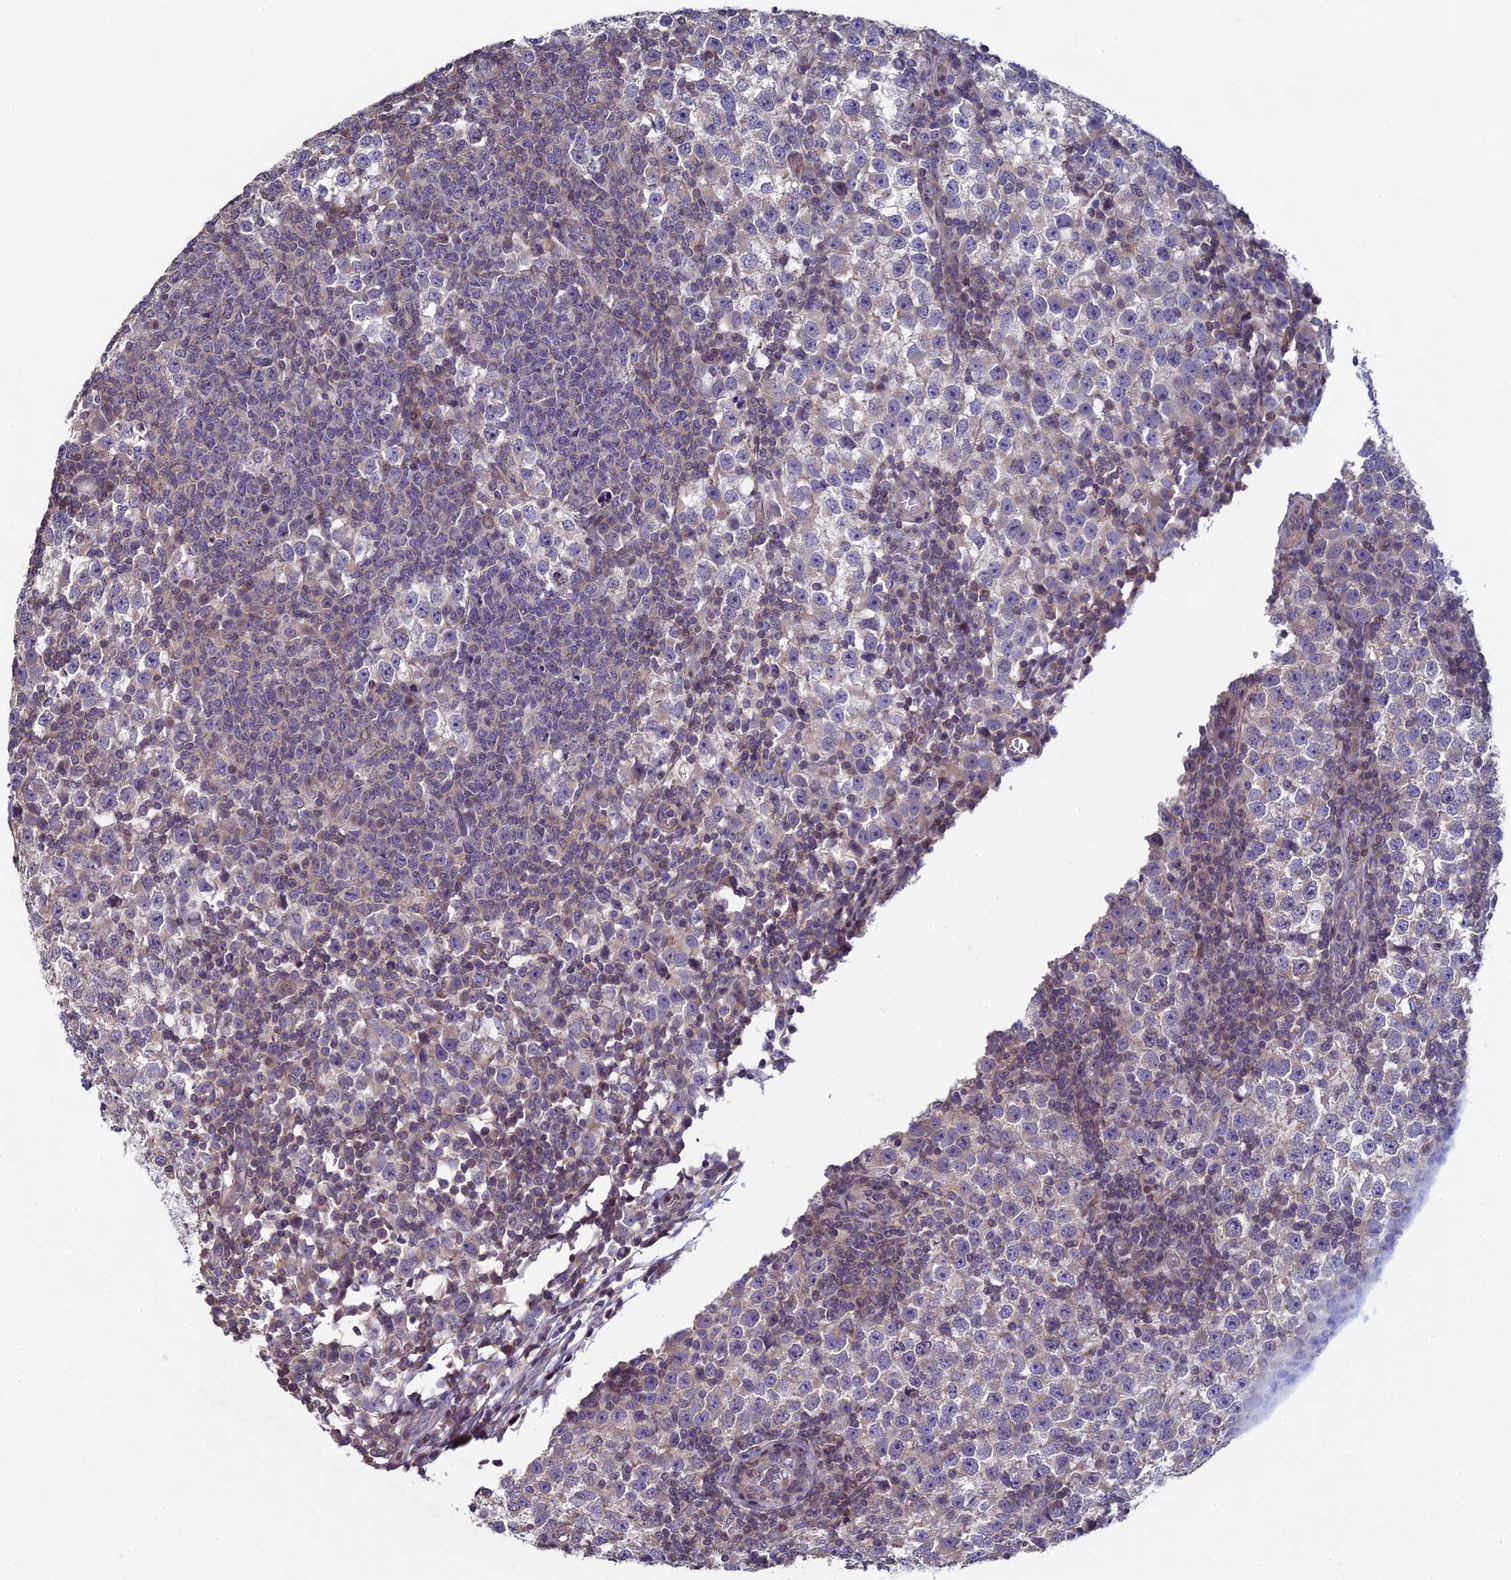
{"staining": {"intensity": "negative", "quantity": "none", "location": "none"}, "tissue": "testis cancer", "cell_type": "Tumor cells", "image_type": "cancer", "snomed": [{"axis": "morphology", "description": "Seminoma, NOS"}, {"axis": "topography", "description": "Testis"}], "caption": "High magnification brightfield microscopy of testis cancer stained with DAB (brown) and counterstained with hematoxylin (blue): tumor cells show no significant staining.", "gene": "DIXDC1", "patient": {"sex": "male", "age": 65}}